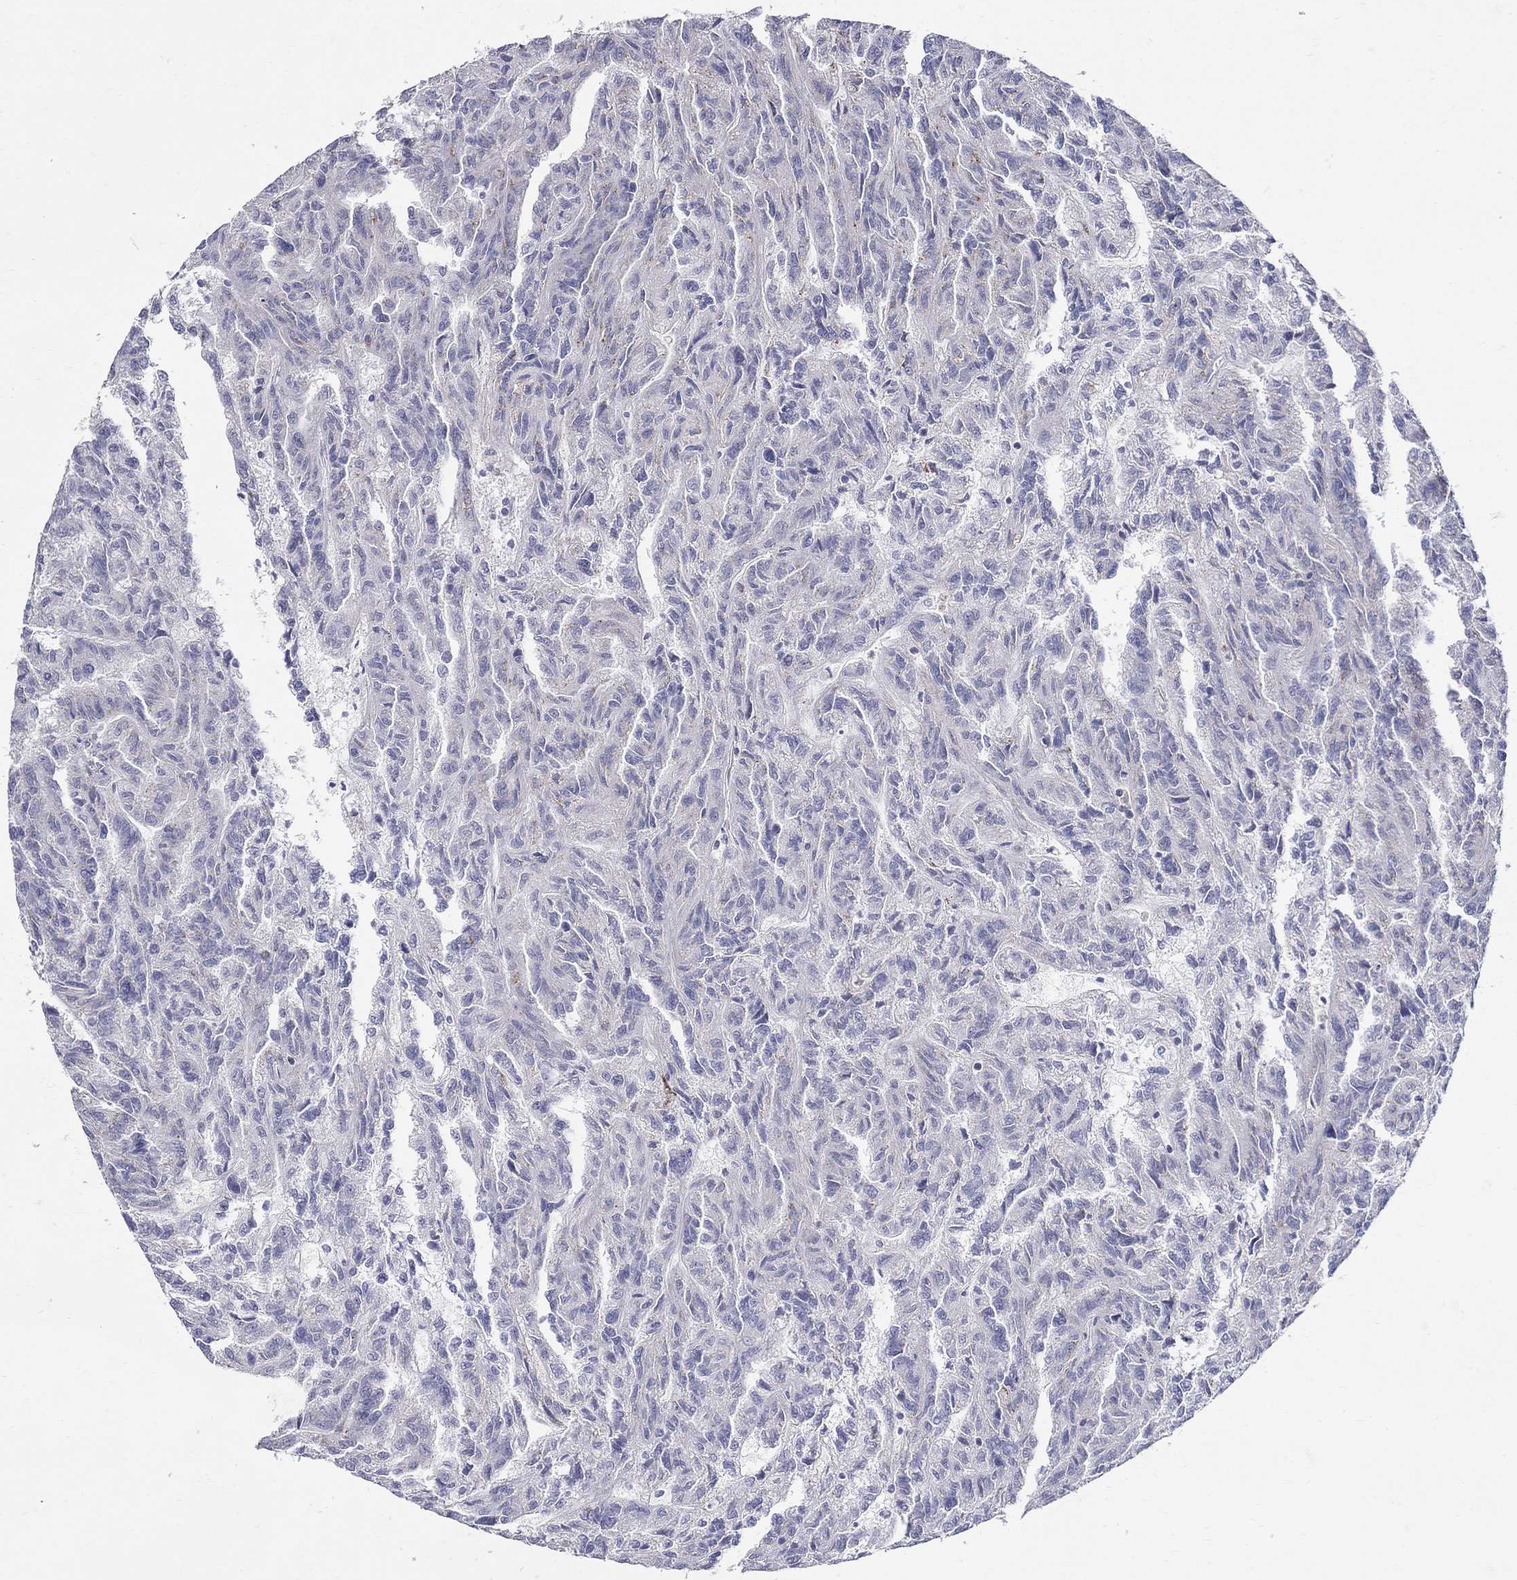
{"staining": {"intensity": "negative", "quantity": "none", "location": "none"}, "tissue": "renal cancer", "cell_type": "Tumor cells", "image_type": "cancer", "snomed": [{"axis": "morphology", "description": "Adenocarcinoma, NOS"}, {"axis": "topography", "description": "Kidney"}], "caption": "DAB (3,3'-diaminobenzidine) immunohistochemical staining of human adenocarcinoma (renal) displays no significant positivity in tumor cells.", "gene": "HMX2", "patient": {"sex": "male", "age": 79}}